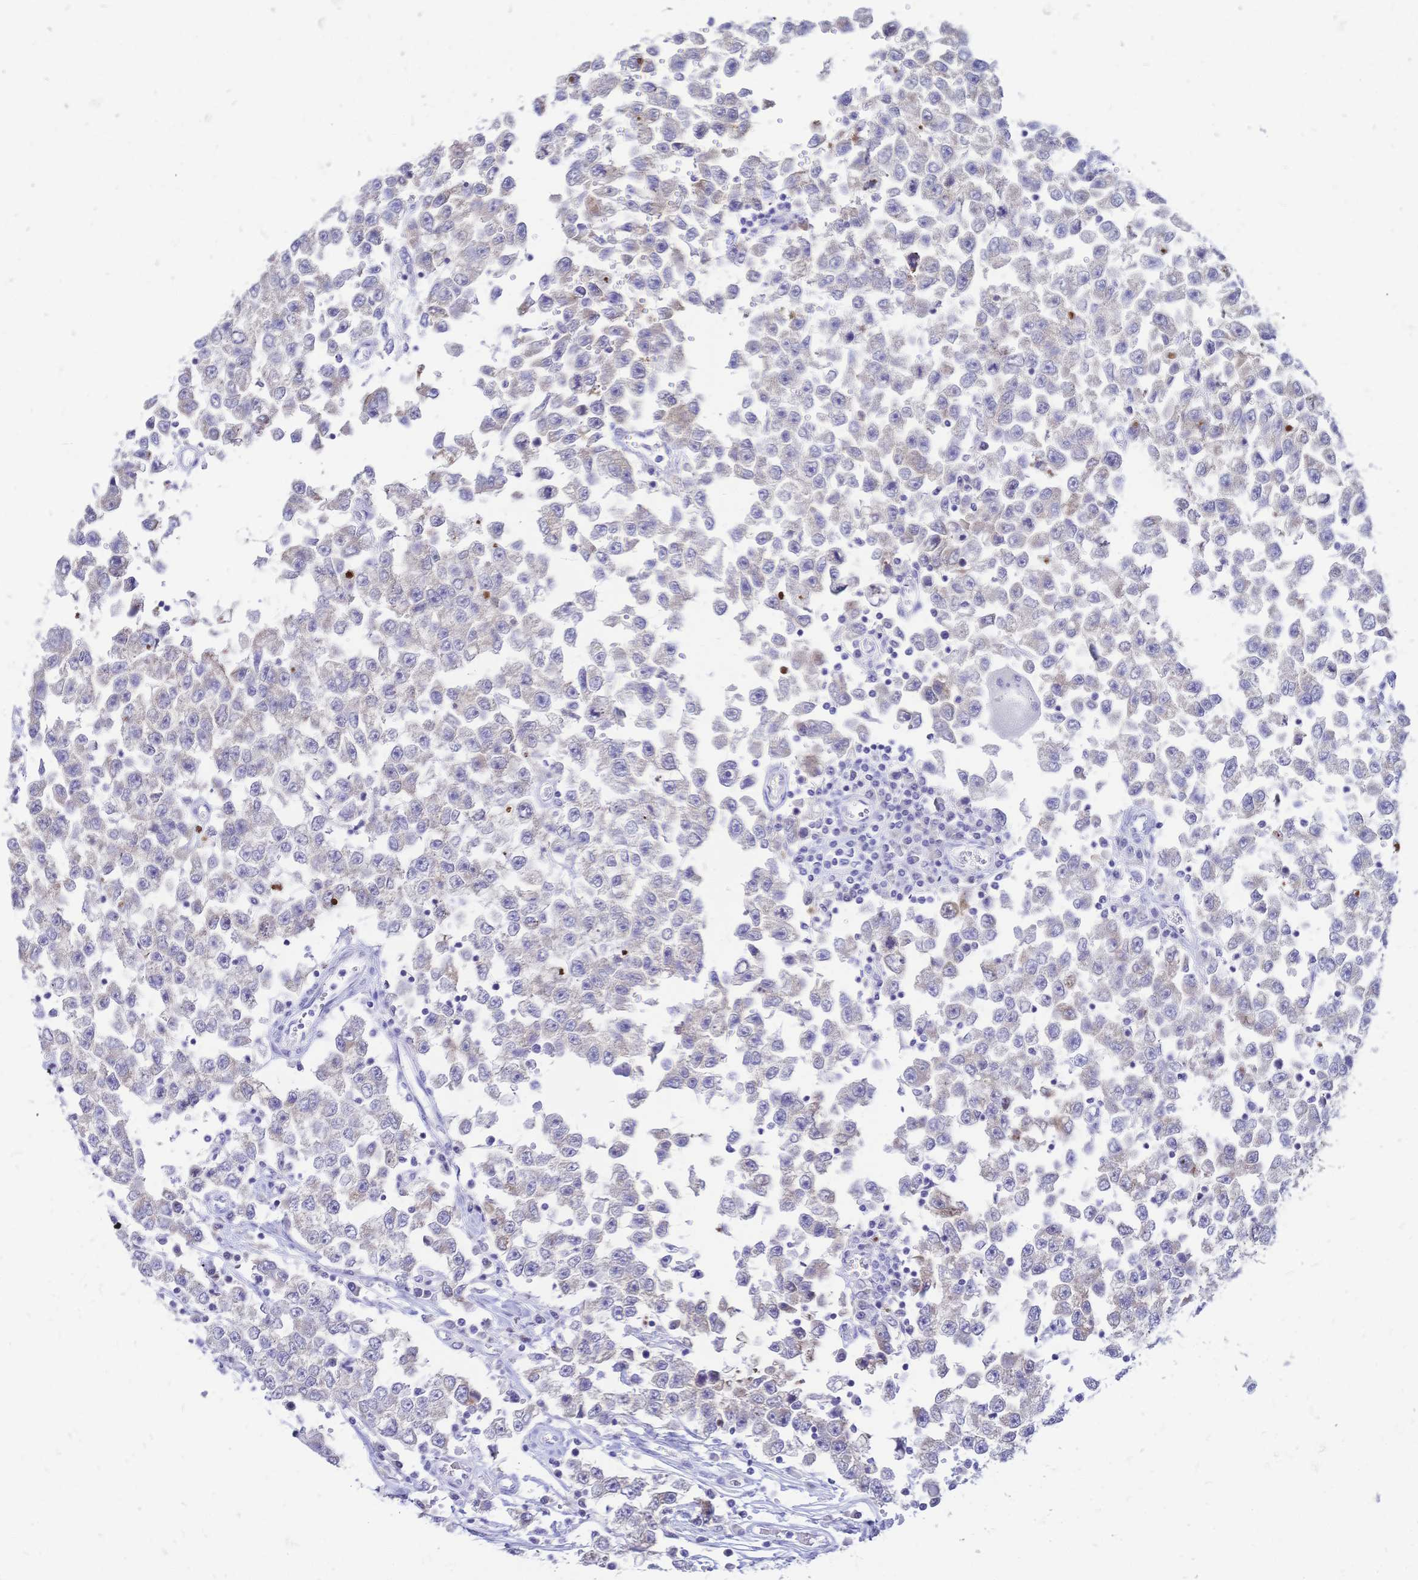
{"staining": {"intensity": "negative", "quantity": "none", "location": "none"}, "tissue": "testis cancer", "cell_type": "Tumor cells", "image_type": "cancer", "snomed": [{"axis": "morphology", "description": "Seminoma, NOS"}, {"axis": "topography", "description": "Testis"}], "caption": "This is an IHC histopathology image of human testis seminoma. There is no staining in tumor cells.", "gene": "GRB7", "patient": {"sex": "male", "age": 34}}